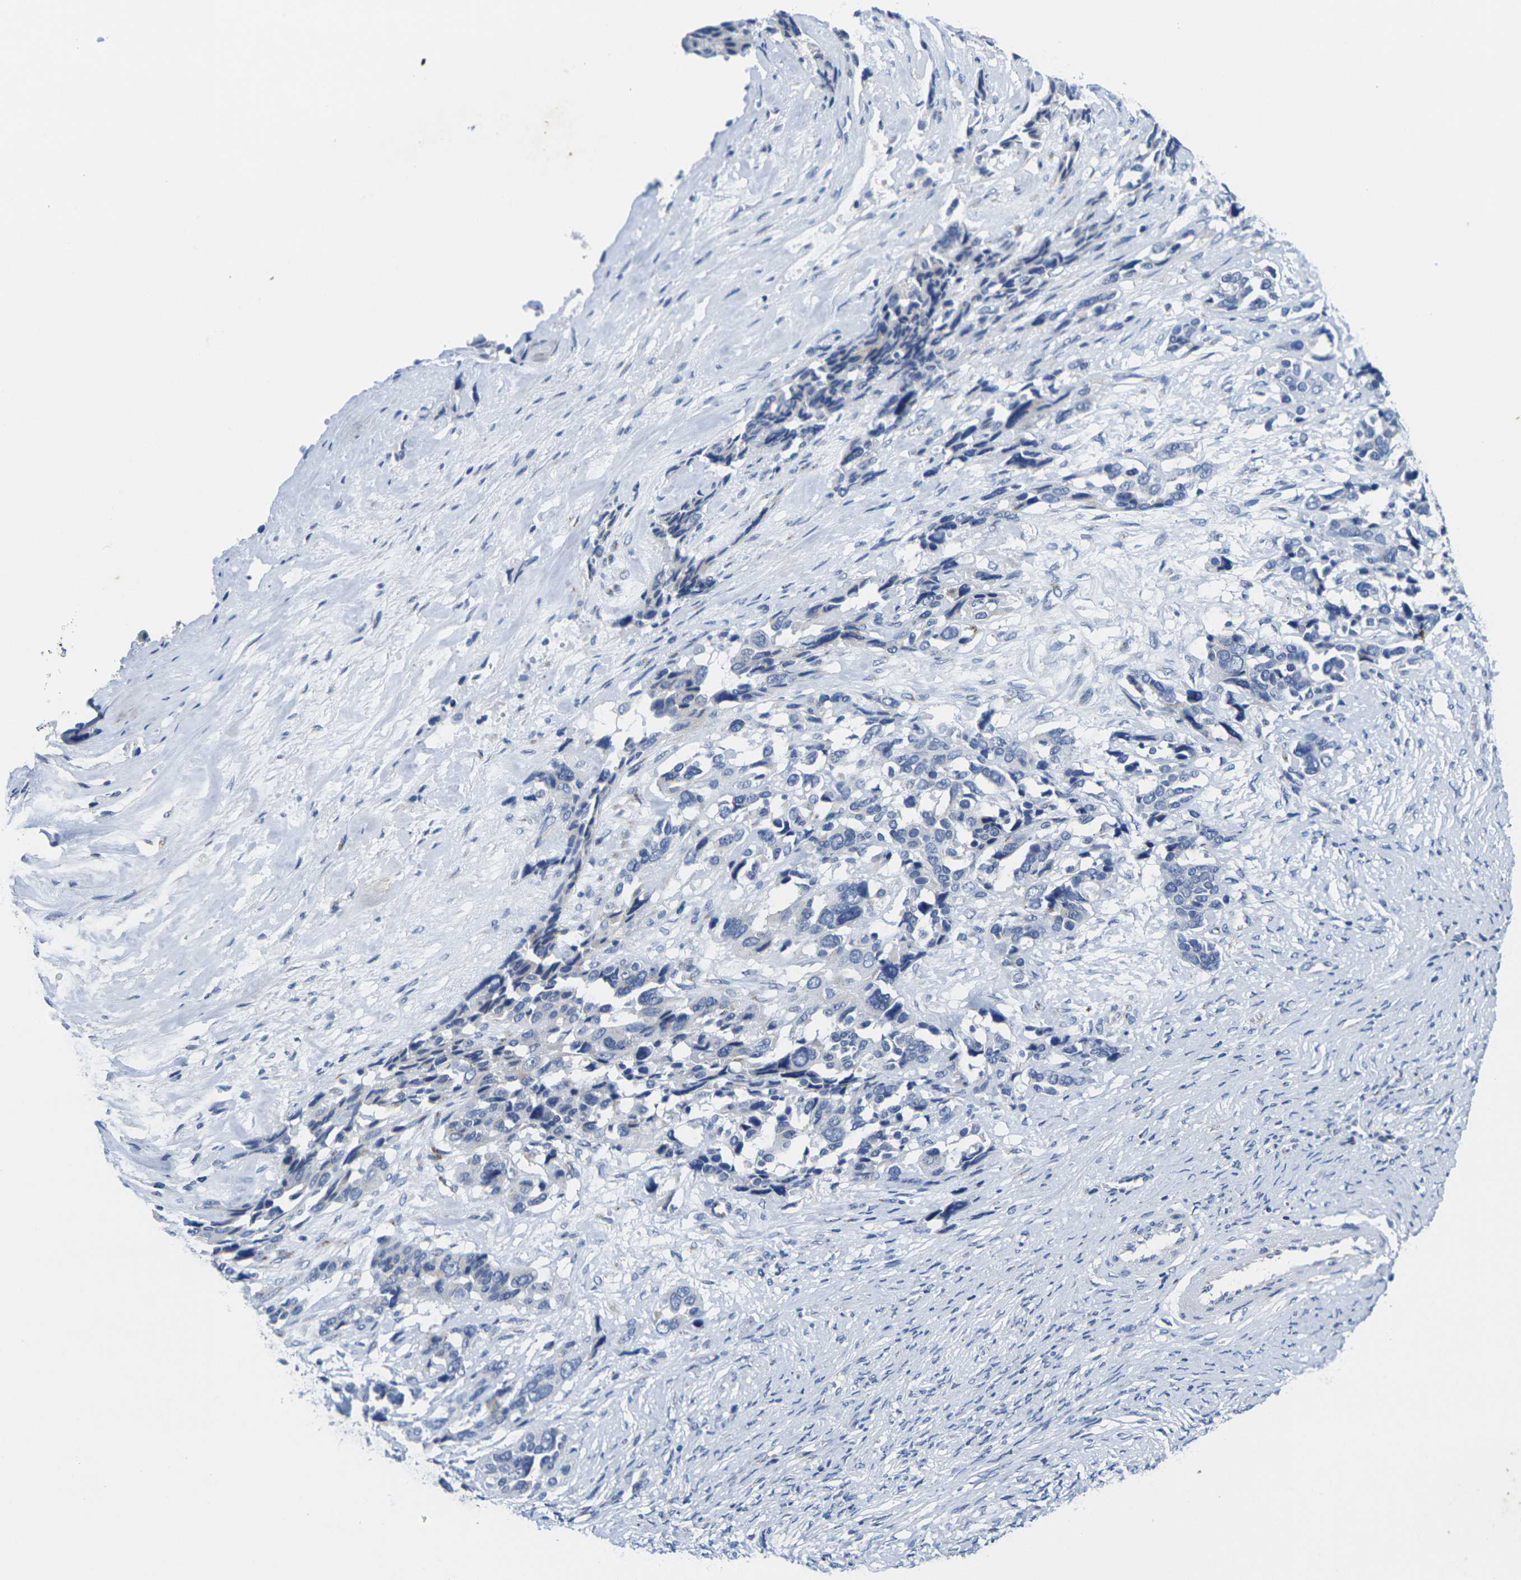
{"staining": {"intensity": "negative", "quantity": "none", "location": "none"}, "tissue": "ovarian cancer", "cell_type": "Tumor cells", "image_type": "cancer", "snomed": [{"axis": "morphology", "description": "Cystadenocarcinoma, serous, NOS"}, {"axis": "topography", "description": "Ovary"}], "caption": "A micrograph of ovarian serous cystadenocarcinoma stained for a protein shows no brown staining in tumor cells.", "gene": "CRK", "patient": {"sex": "female", "age": 44}}